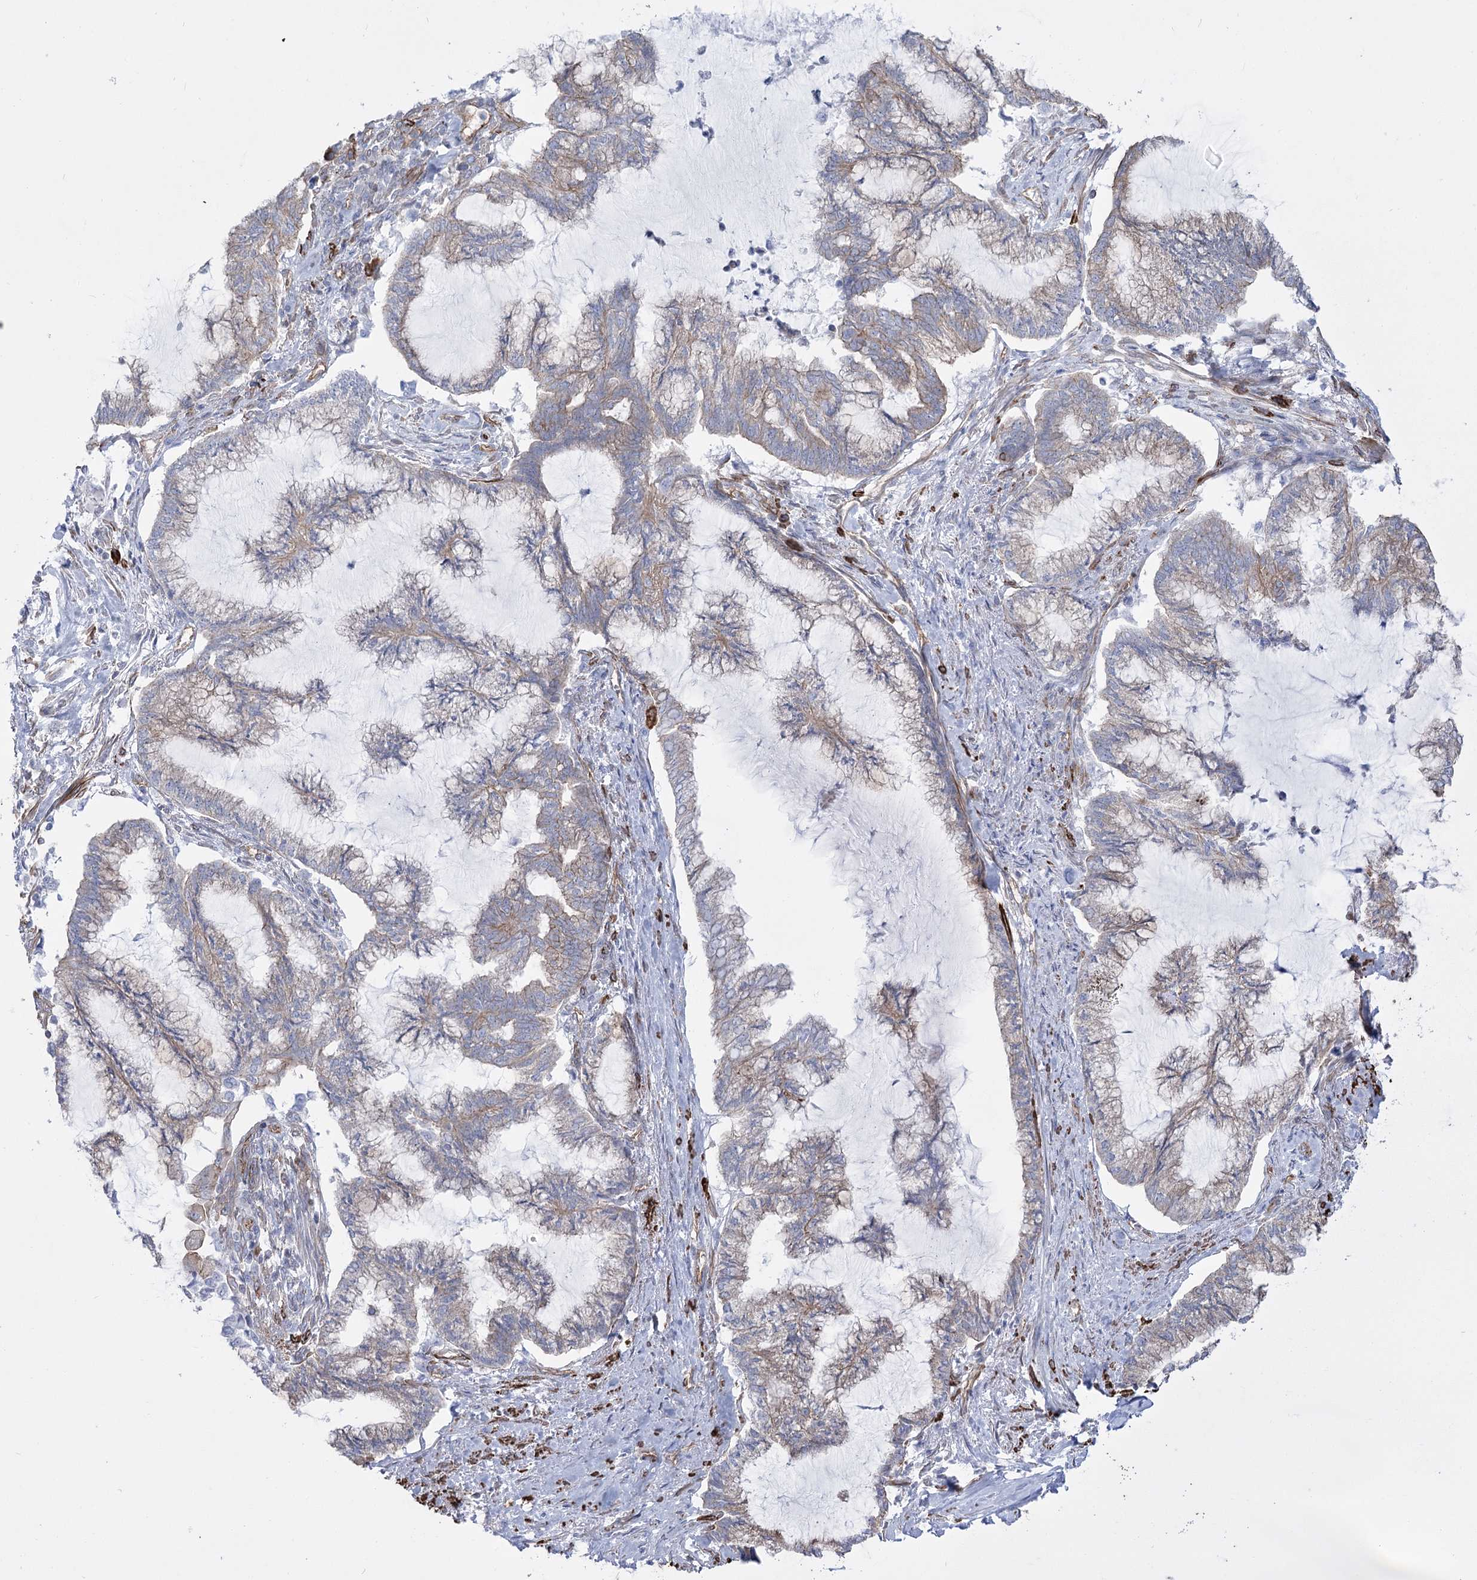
{"staining": {"intensity": "weak", "quantity": "25%-75%", "location": "cytoplasmic/membranous"}, "tissue": "endometrial cancer", "cell_type": "Tumor cells", "image_type": "cancer", "snomed": [{"axis": "morphology", "description": "Adenocarcinoma, NOS"}, {"axis": "topography", "description": "Endometrium"}], "caption": "A brown stain shows weak cytoplasmic/membranous positivity of a protein in adenocarcinoma (endometrial) tumor cells. Using DAB (3,3'-diaminobenzidine) (brown) and hematoxylin (blue) stains, captured at high magnification using brightfield microscopy.", "gene": "PLEKHA5", "patient": {"sex": "female", "age": 86}}